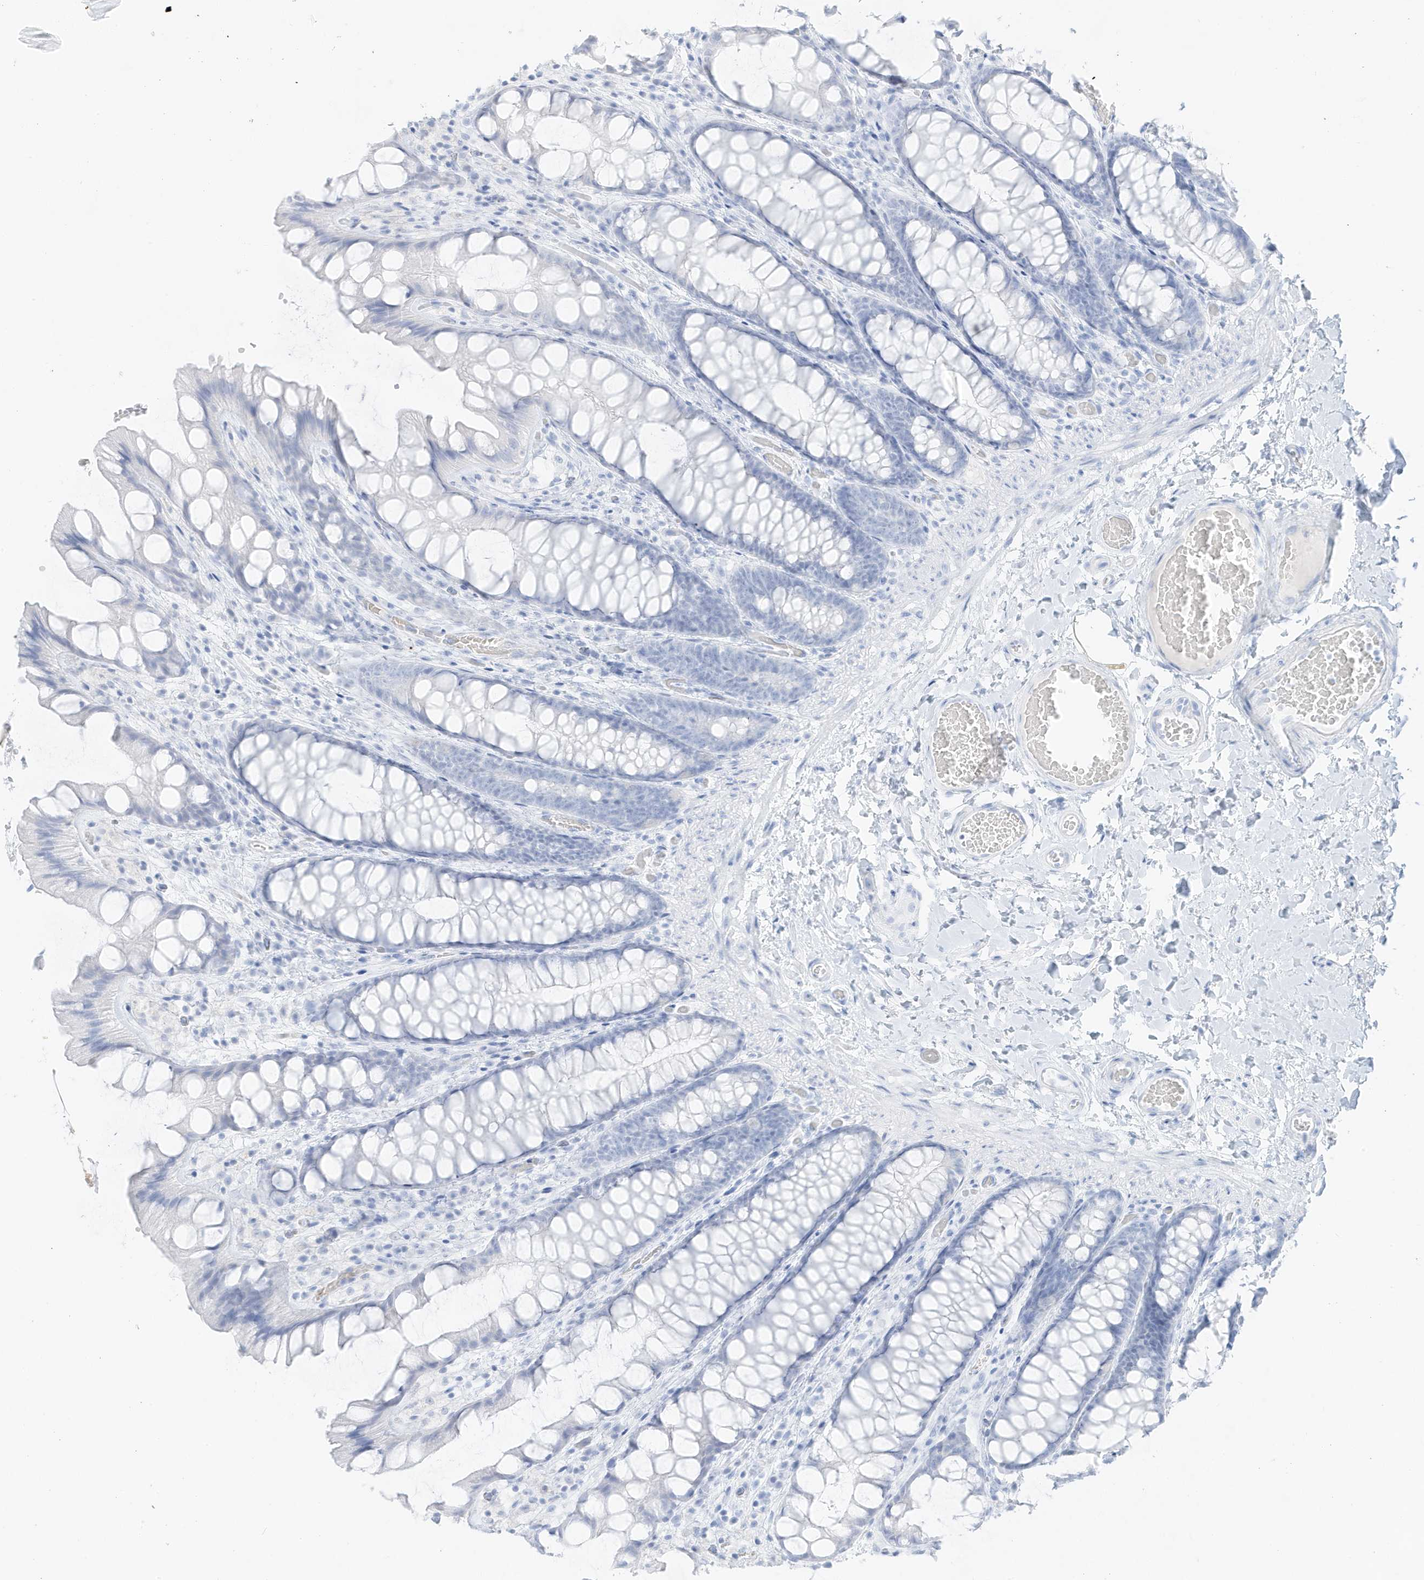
{"staining": {"intensity": "negative", "quantity": "none", "location": "none"}, "tissue": "colon", "cell_type": "Endothelial cells", "image_type": "normal", "snomed": [{"axis": "morphology", "description": "Normal tissue, NOS"}, {"axis": "topography", "description": "Colon"}], "caption": "Immunohistochemistry photomicrograph of unremarkable colon: colon stained with DAB (3,3'-diaminobenzidine) reveals no significant protein positivity in endothelial cells.", "gene": "SLC22A13", "patient": {"sex": "male", "age": 47}}